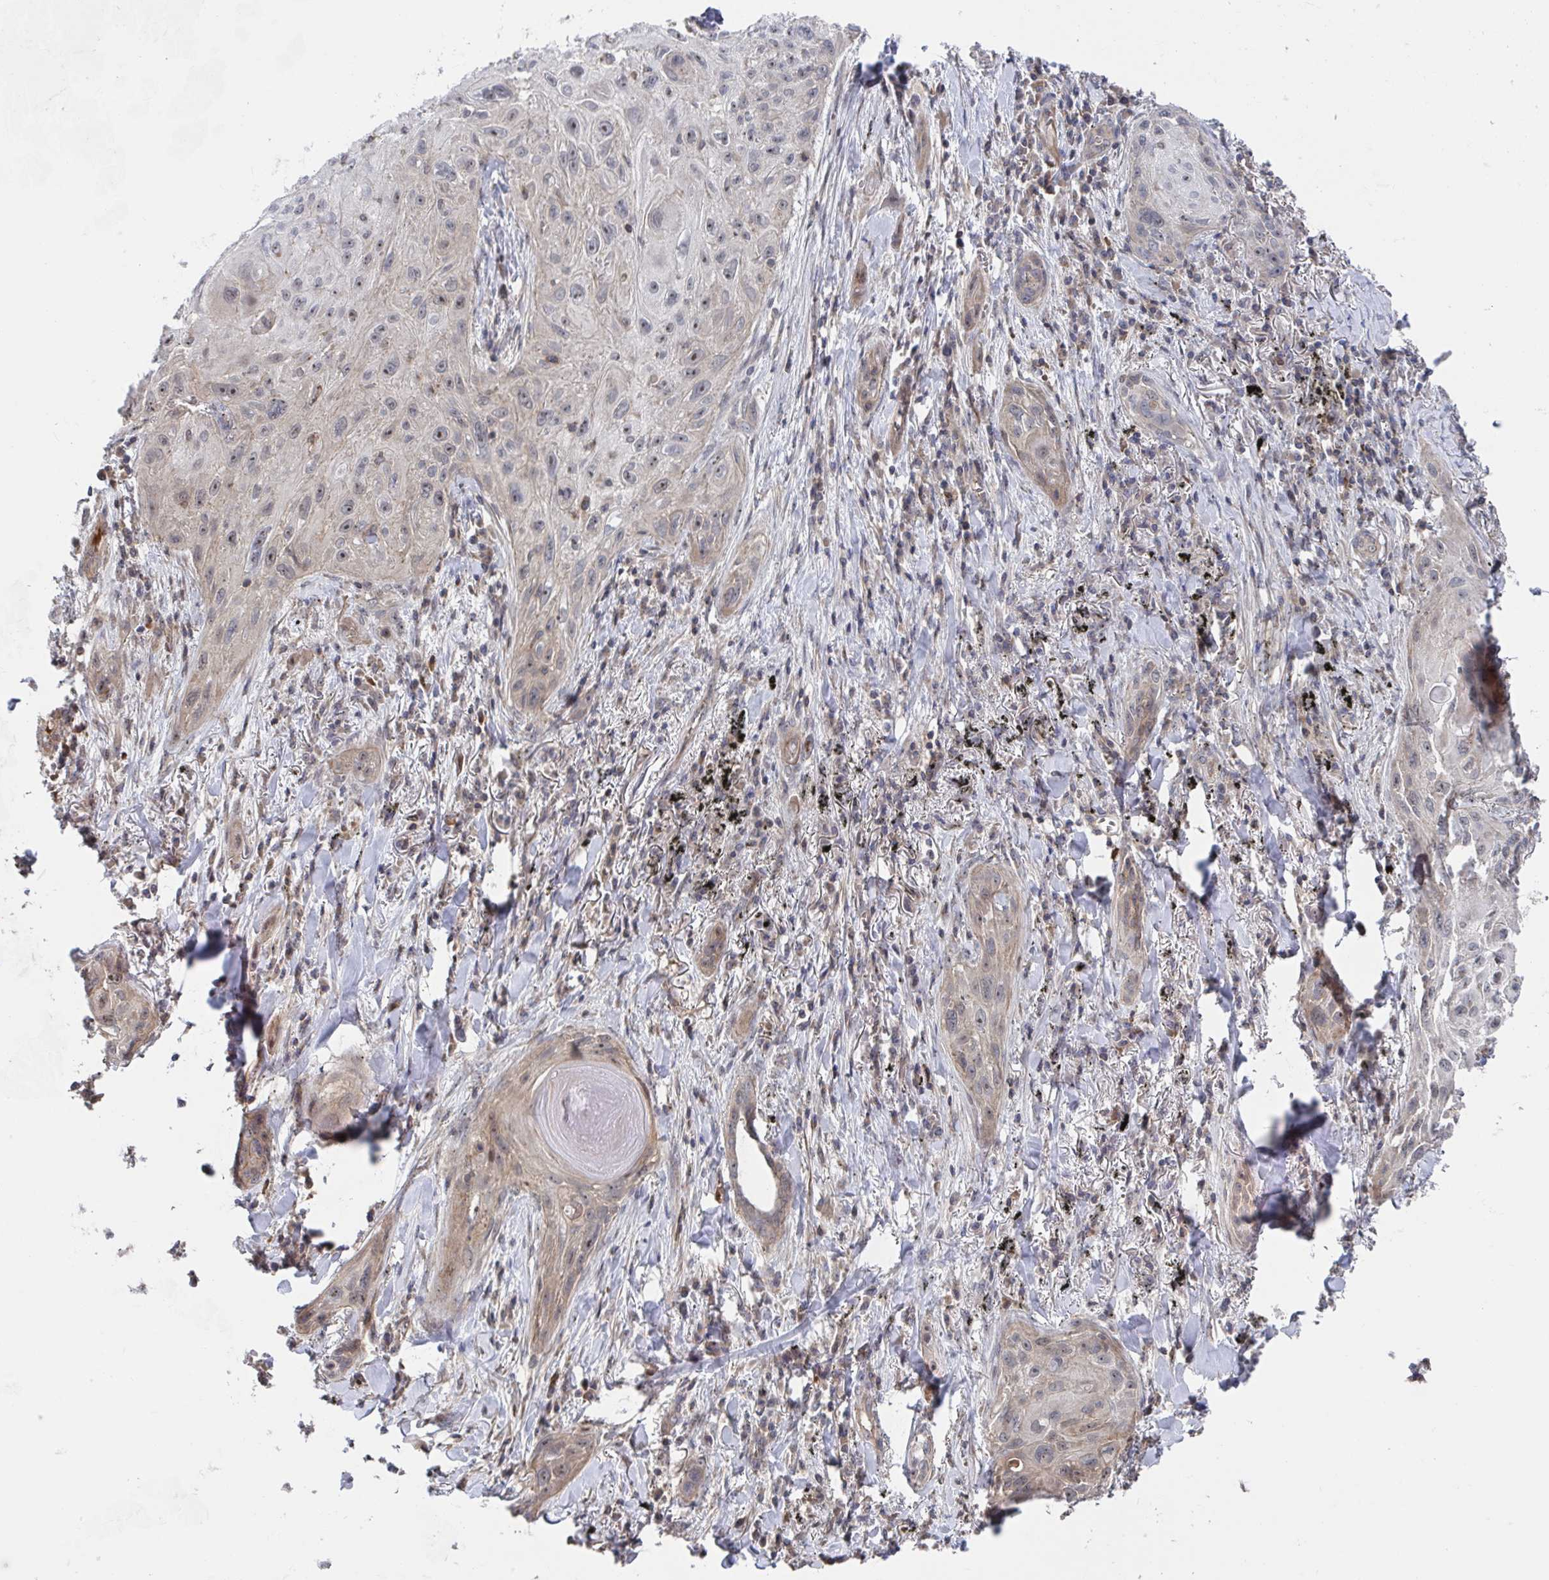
{"staining": {"intensity": "weak", "quantity": "25%-75%", "location": "cytoplasmic/membranous,nuclear"}, "tissue": "lung cancer", "cell_type": "Tumor cells", "image_type": "cancer", "snomed": [{"axis": "morphology", "description": "Squamous cell carcinoma, NOS"}, {"axis": "topography", "description": "Lung"}], "caption": "Immunohistochemistry of human lung squamous cell carcinoma exhibits low levels of weak cytoplasmic/membranous and nuclear staining in approximately 25%-75% of tumor cells. Nuclei are stained in blue.", "gene": "DHRS12", "patient": {"sex": "male", "age": 79}}